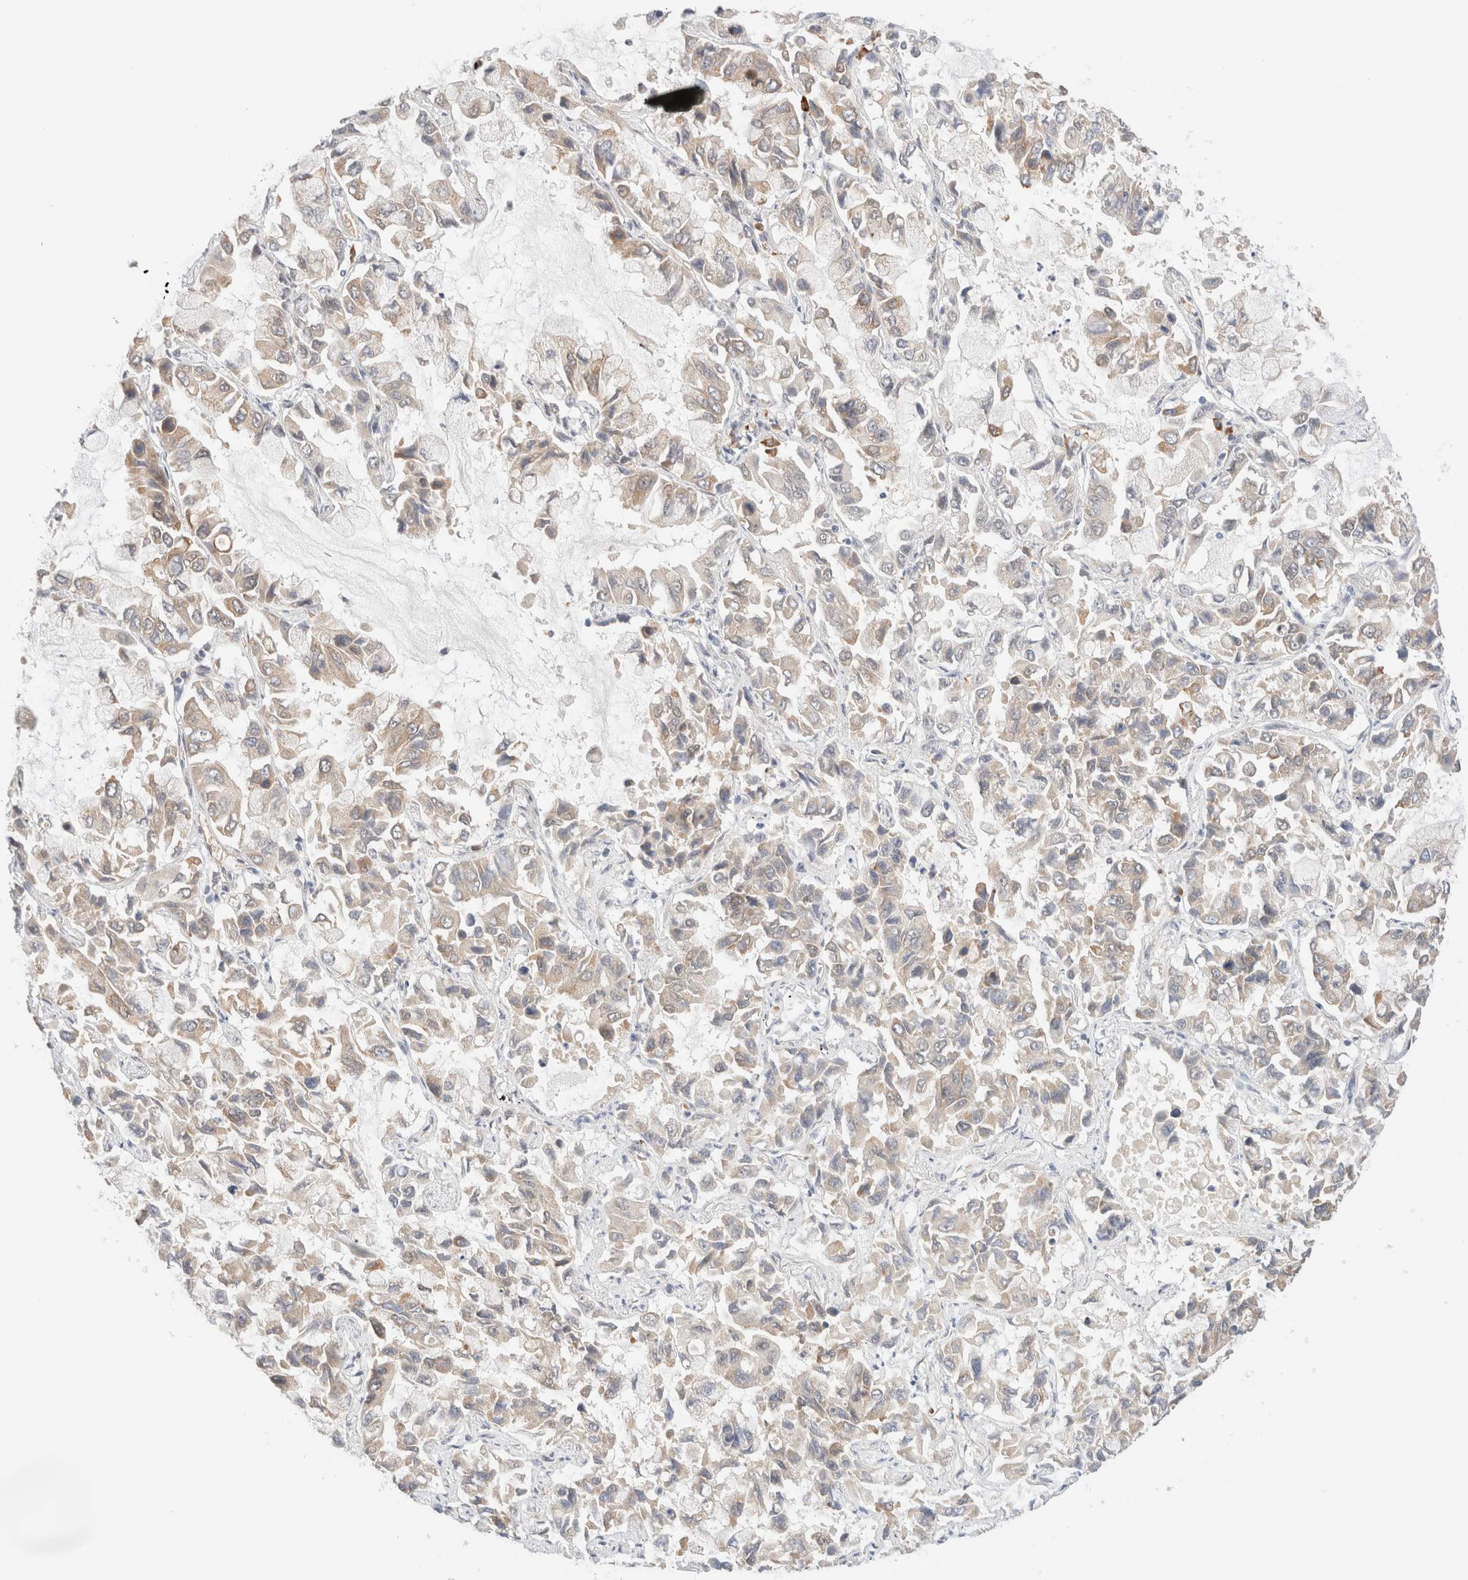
{"staining": {"intensity": "weak", "quantity": "25%-75%", "location": "cytoplasmic/membranous"}, "tissue": "lung cancer", "cell_type": "Tumor cells", "image_type": "cancer", "snomed": [{"axis": "morphology", "description": "Adenocarcinoma, NOS"}, {"axis": "topography", "description": "Lung"}], "caption": "High-power microscopy captured an IHC image of lung cancer (adenocarcinoma), revealing weak cytoplasmic/membranous staining in approximately 25%-75% of tumor cells.", "gene": "SYVN1", "patient": {"sex": "male", "age": 64}}